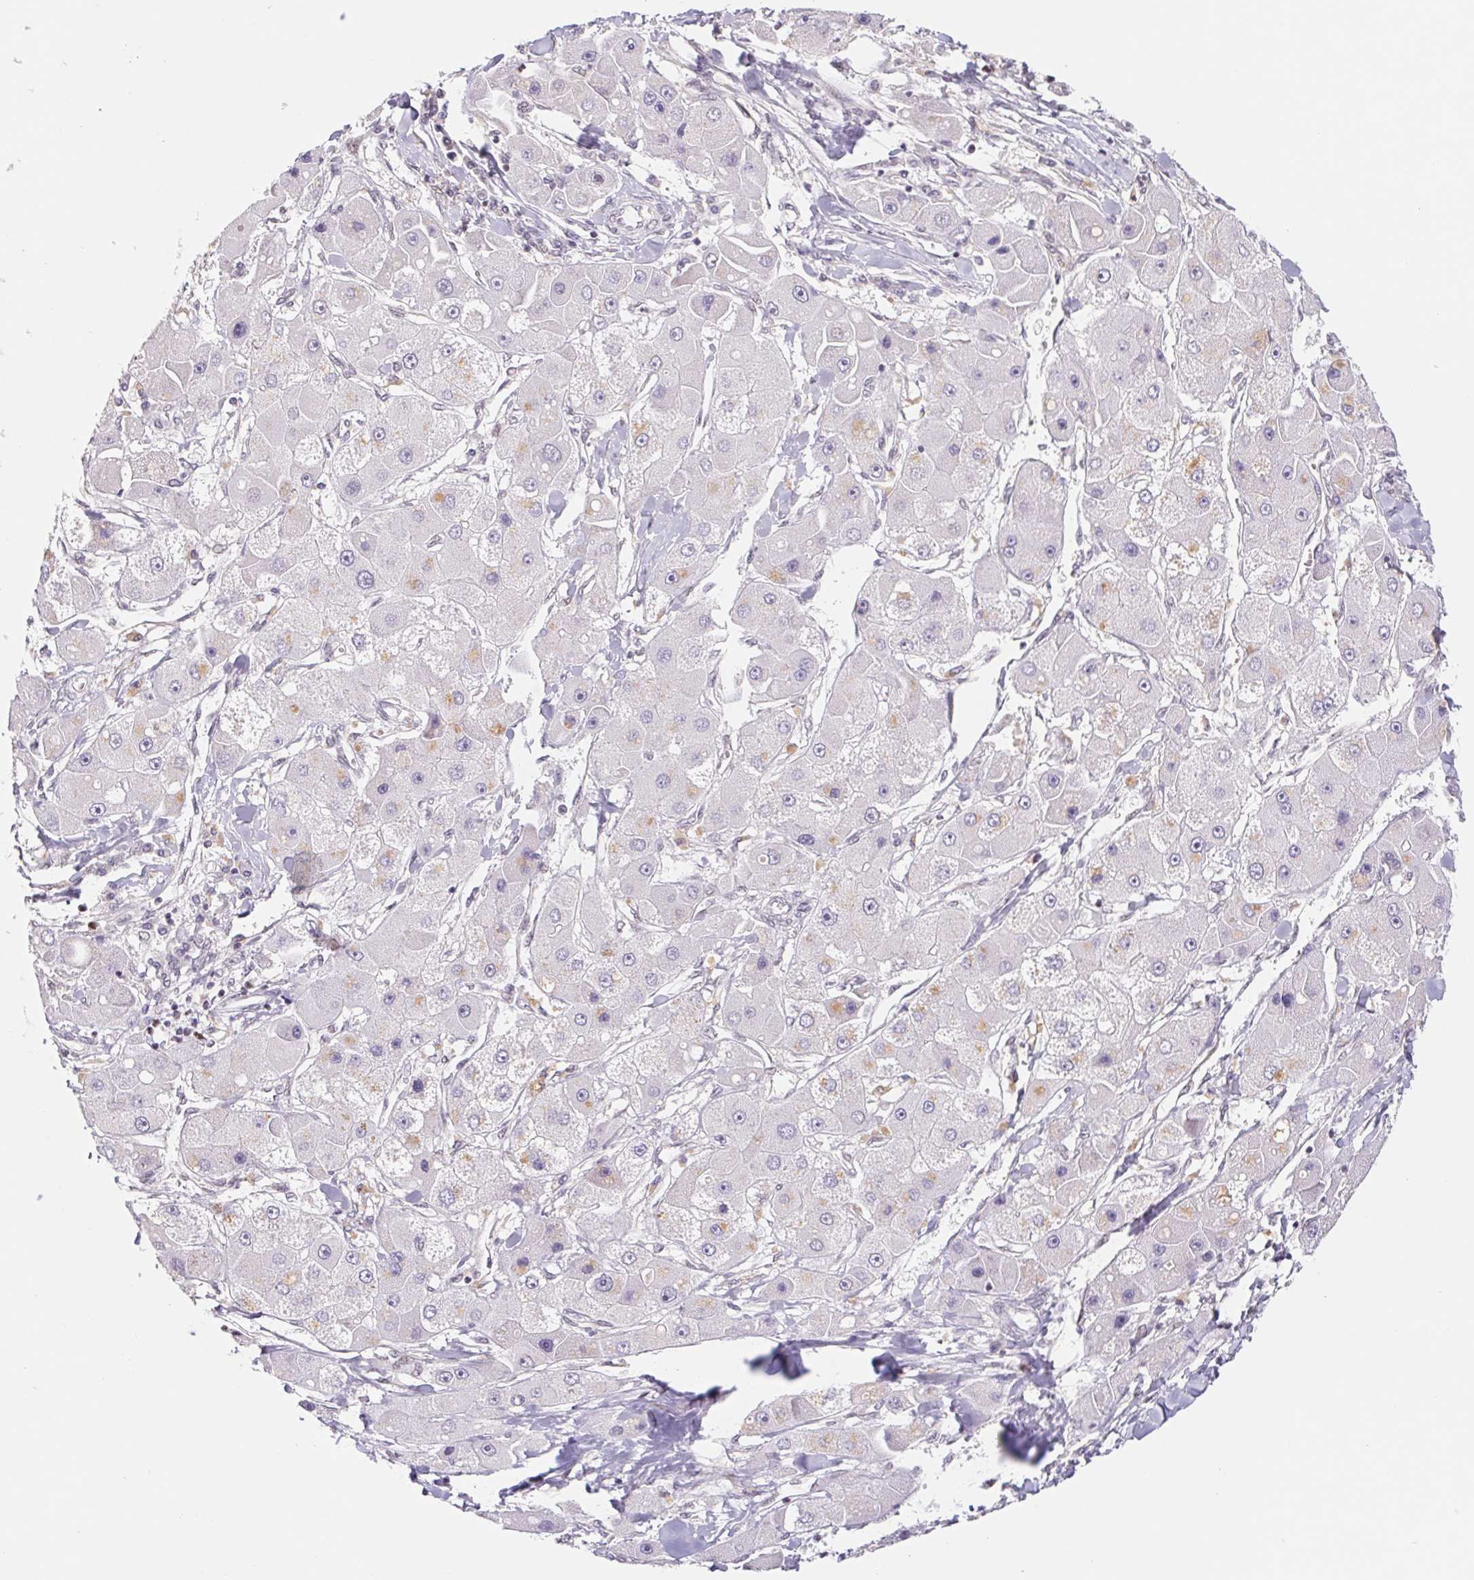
{"staining": {"intensity": "negative", "quantity": "none", "location": "none"}, "tissue": "liver cancer", "cell_type": "Tumor cells", "image_type": "cancer", "snomed": [{"axis": "morphology", "description": "Carcinoma, Hepatocellular, NOS"}, {"axis": "topography", "description": "Liver"}], "caption": "A high-resolution photomicrograph shows immunohistochemistry (IHC) staining of liver hepatocellular carcinoma, which exhibits no significant staining in tumor cells.", "gene": "TRERF1", "patient": {"sex": "male", "age": 24}}